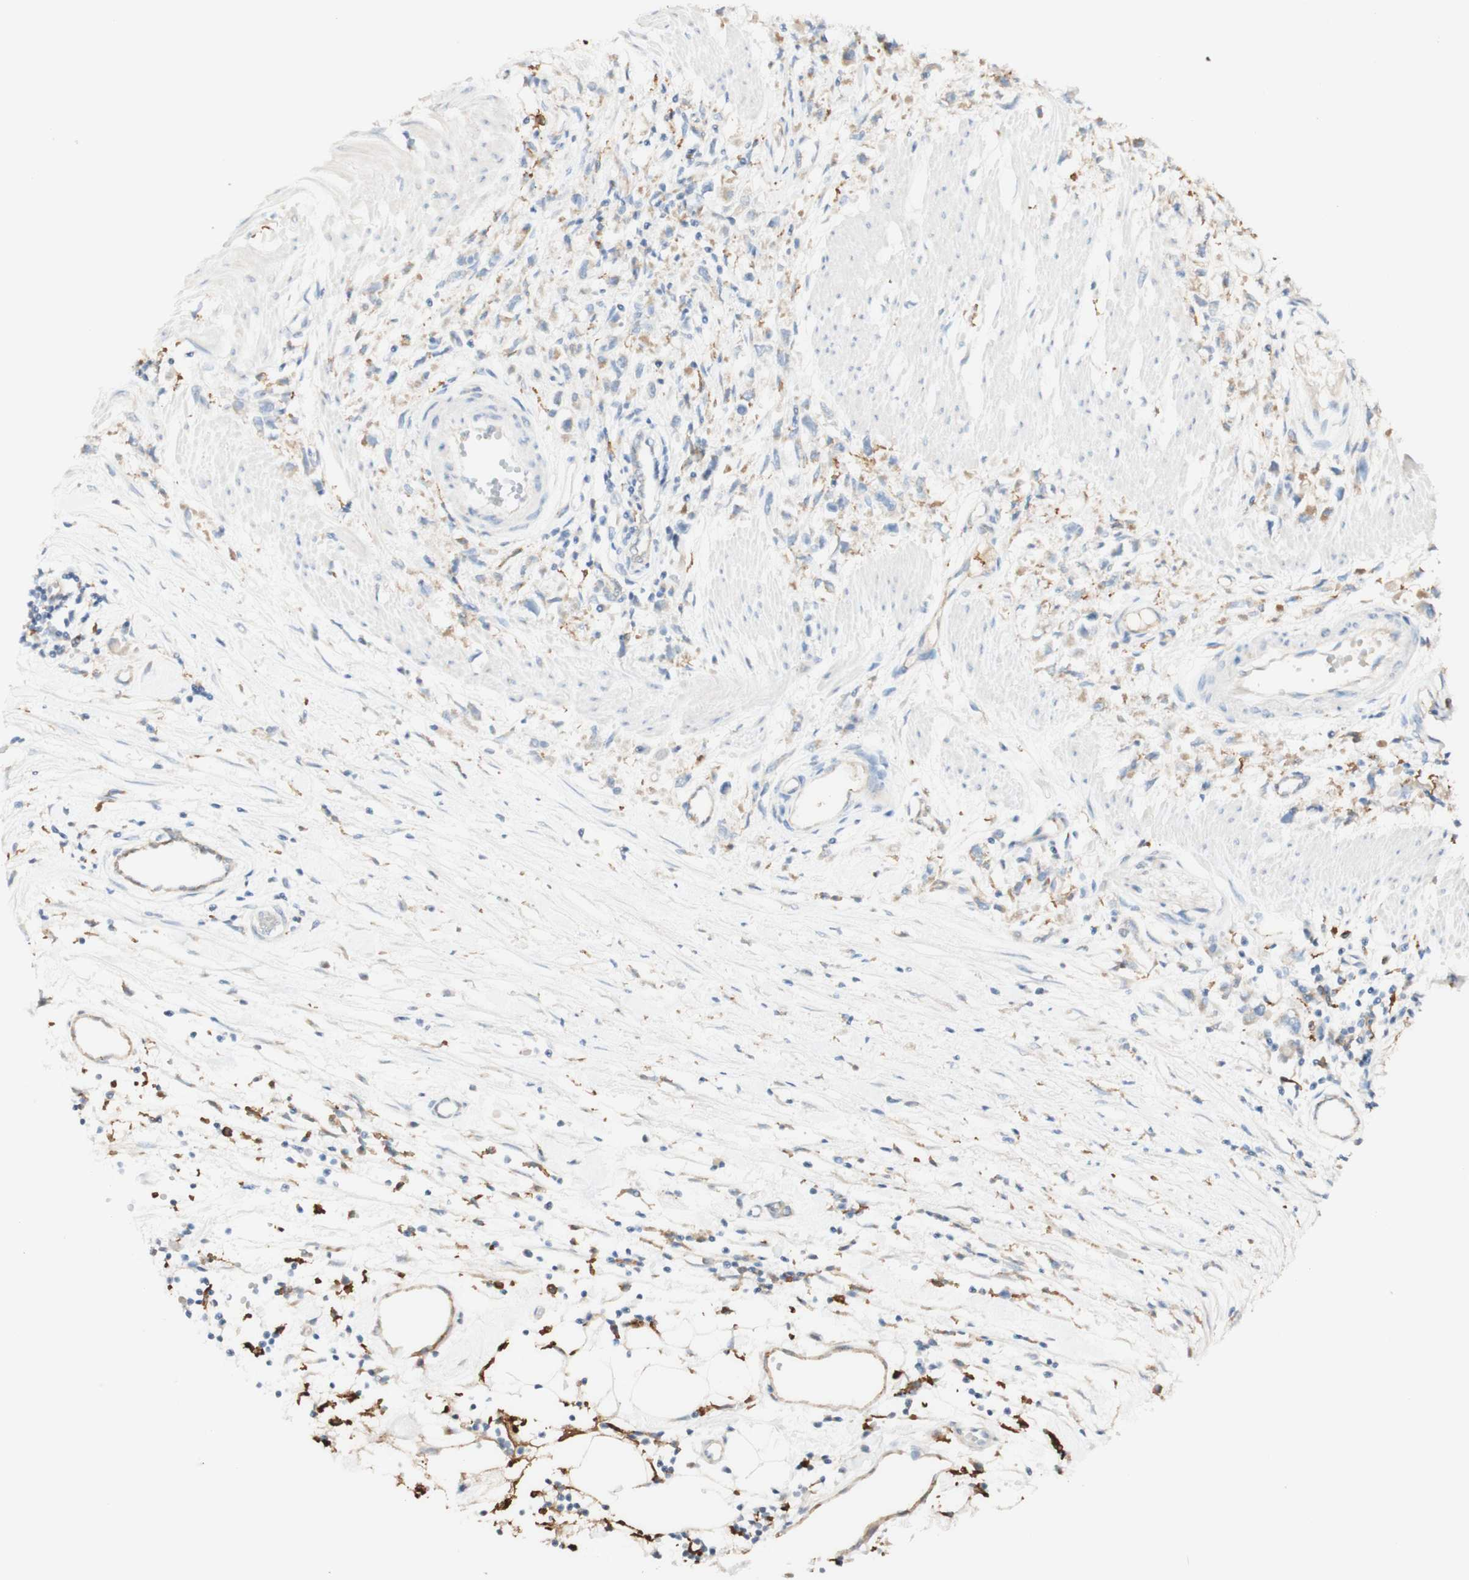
{"staining": {"intensity": "weak", "quantity": "<25%", "location": "cytoplasmic/membranous"}, "tissue": "stomach cancer", "cell_type": "Tumor cells", "image_type": "cancer", "snomed": [{"axis": "morphology", "description": "Adenocarcinoma, NOS"}, {"axis": "topography", "description": "Stomach"}], "caption": "Immunohistochemical staining of human stomach cancer demonstrates no significant expression in tumor cells.", "gene": "FCGRT", "patient": {"sex": "female", "age": 59}}